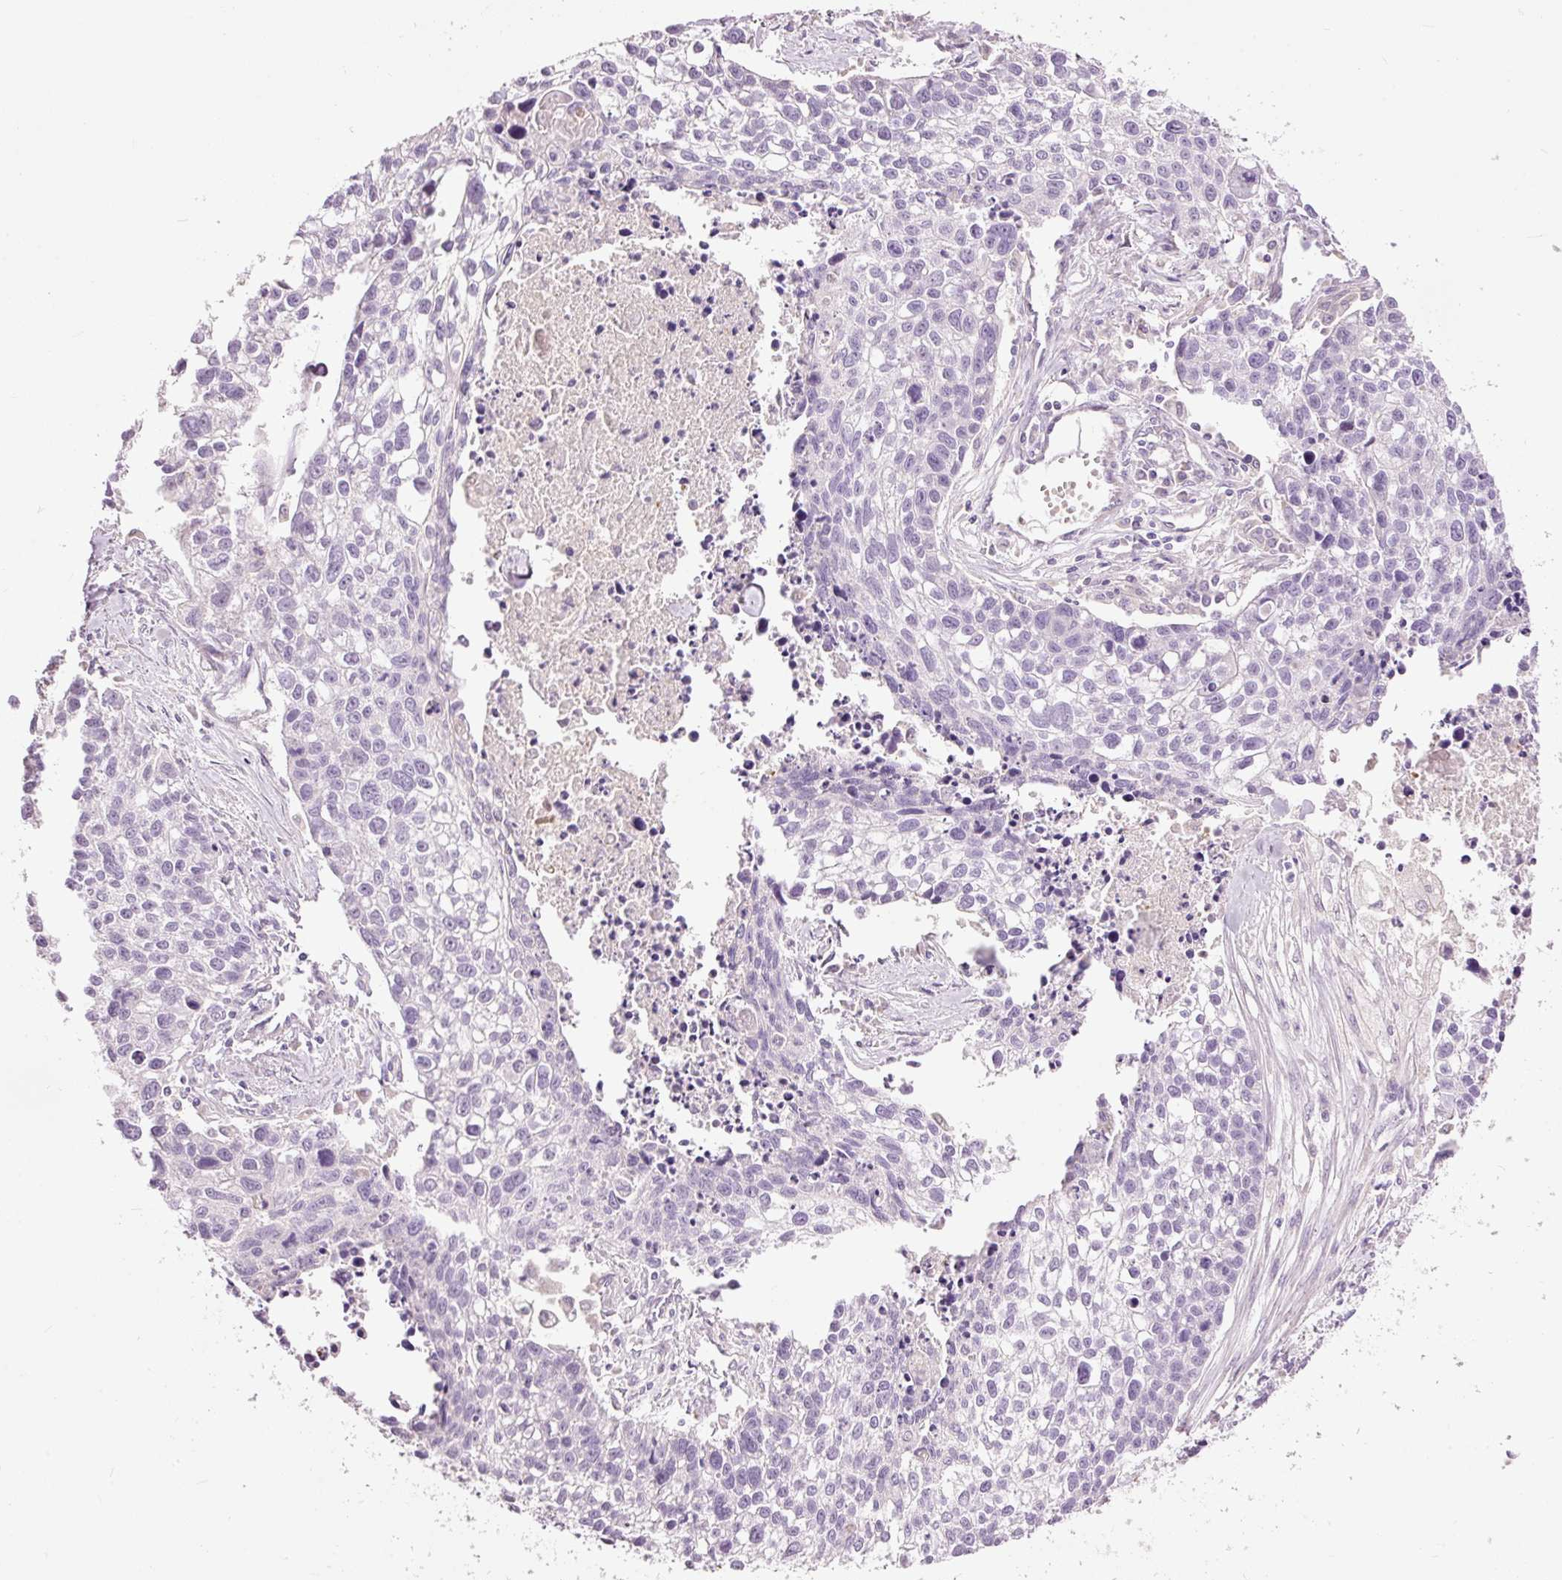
{"staining": {"intensity": "negative", "quantity": "none", "location": "none"}, "tissue": "lung cancer", "cell_type": "Tumor cells", "image_type": "cancer", "snomed": [{"axis": "morphology", "description": "Squamous cell carcinoma, NOS"}, {"axis": "topography", "description": "Lung"}], "caption": "Photomicrograph shows no protein expression in tumor cells of lung cancer tissue.", "gene": "FCRL4", "patient": {"sex": "male", "age": 74}}